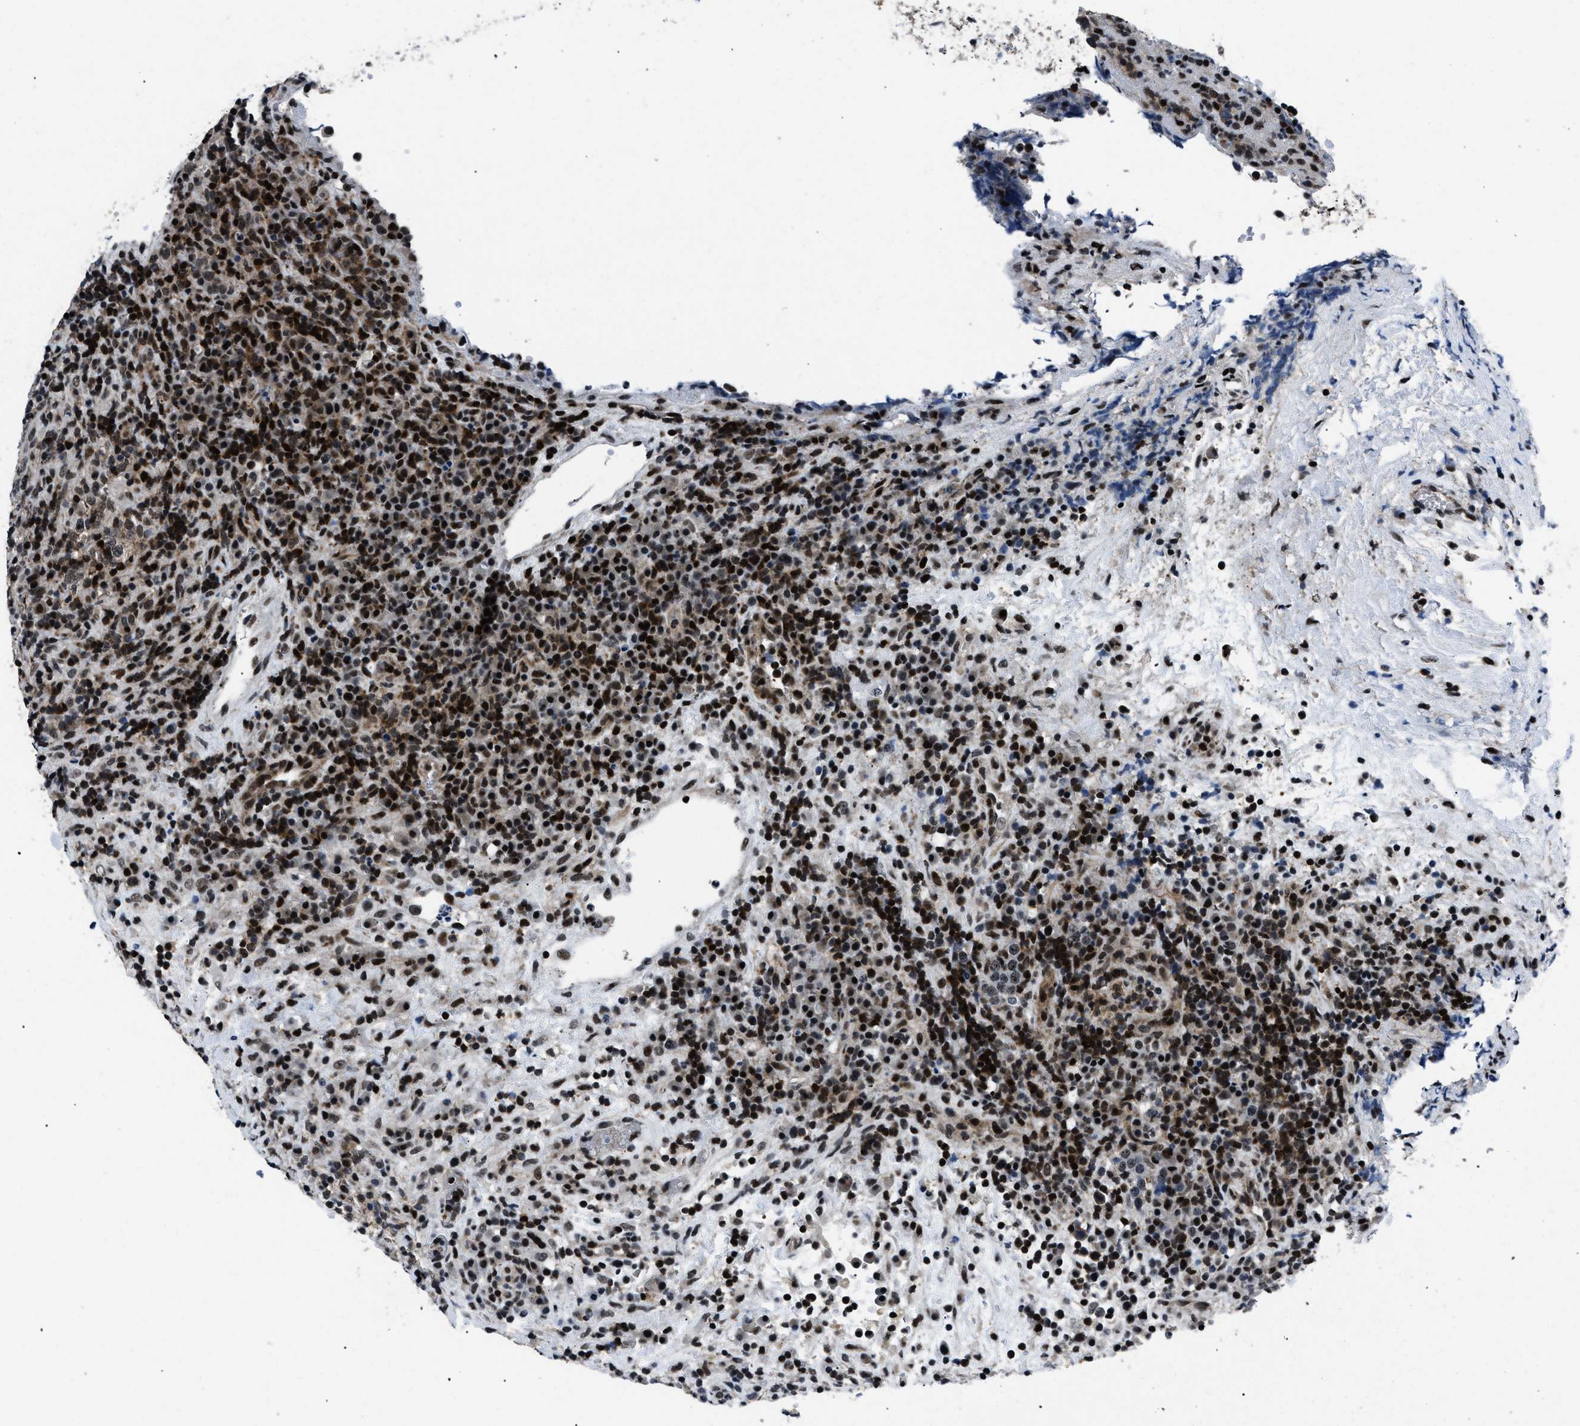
{"staining": {"intensity": "strong", "quantity": ">75%", "location": "nuclear"}, "tissue": "lymphoma", "cell_type": "Tumor cells", "image_type": "cancer", "snomed": [{"axis": "morphology", "description": "Malignant lymphoma, non-Hodgkin's type, High grade"}, {"axis": "topography", "description": "Lymph node"}], "caption": "Tumor cells exhibit high levels of strong nuclear expression in approximately >75% of cells in lymphoma. The staining is performed using DAB (3,3'-diaminobenzidine) brown chromogen to label protein expression. The nuclei are counter-stained blue using hematoxylin.", "gene": "SMARCB1", "patient": {"sex": "female", "age": 76}}